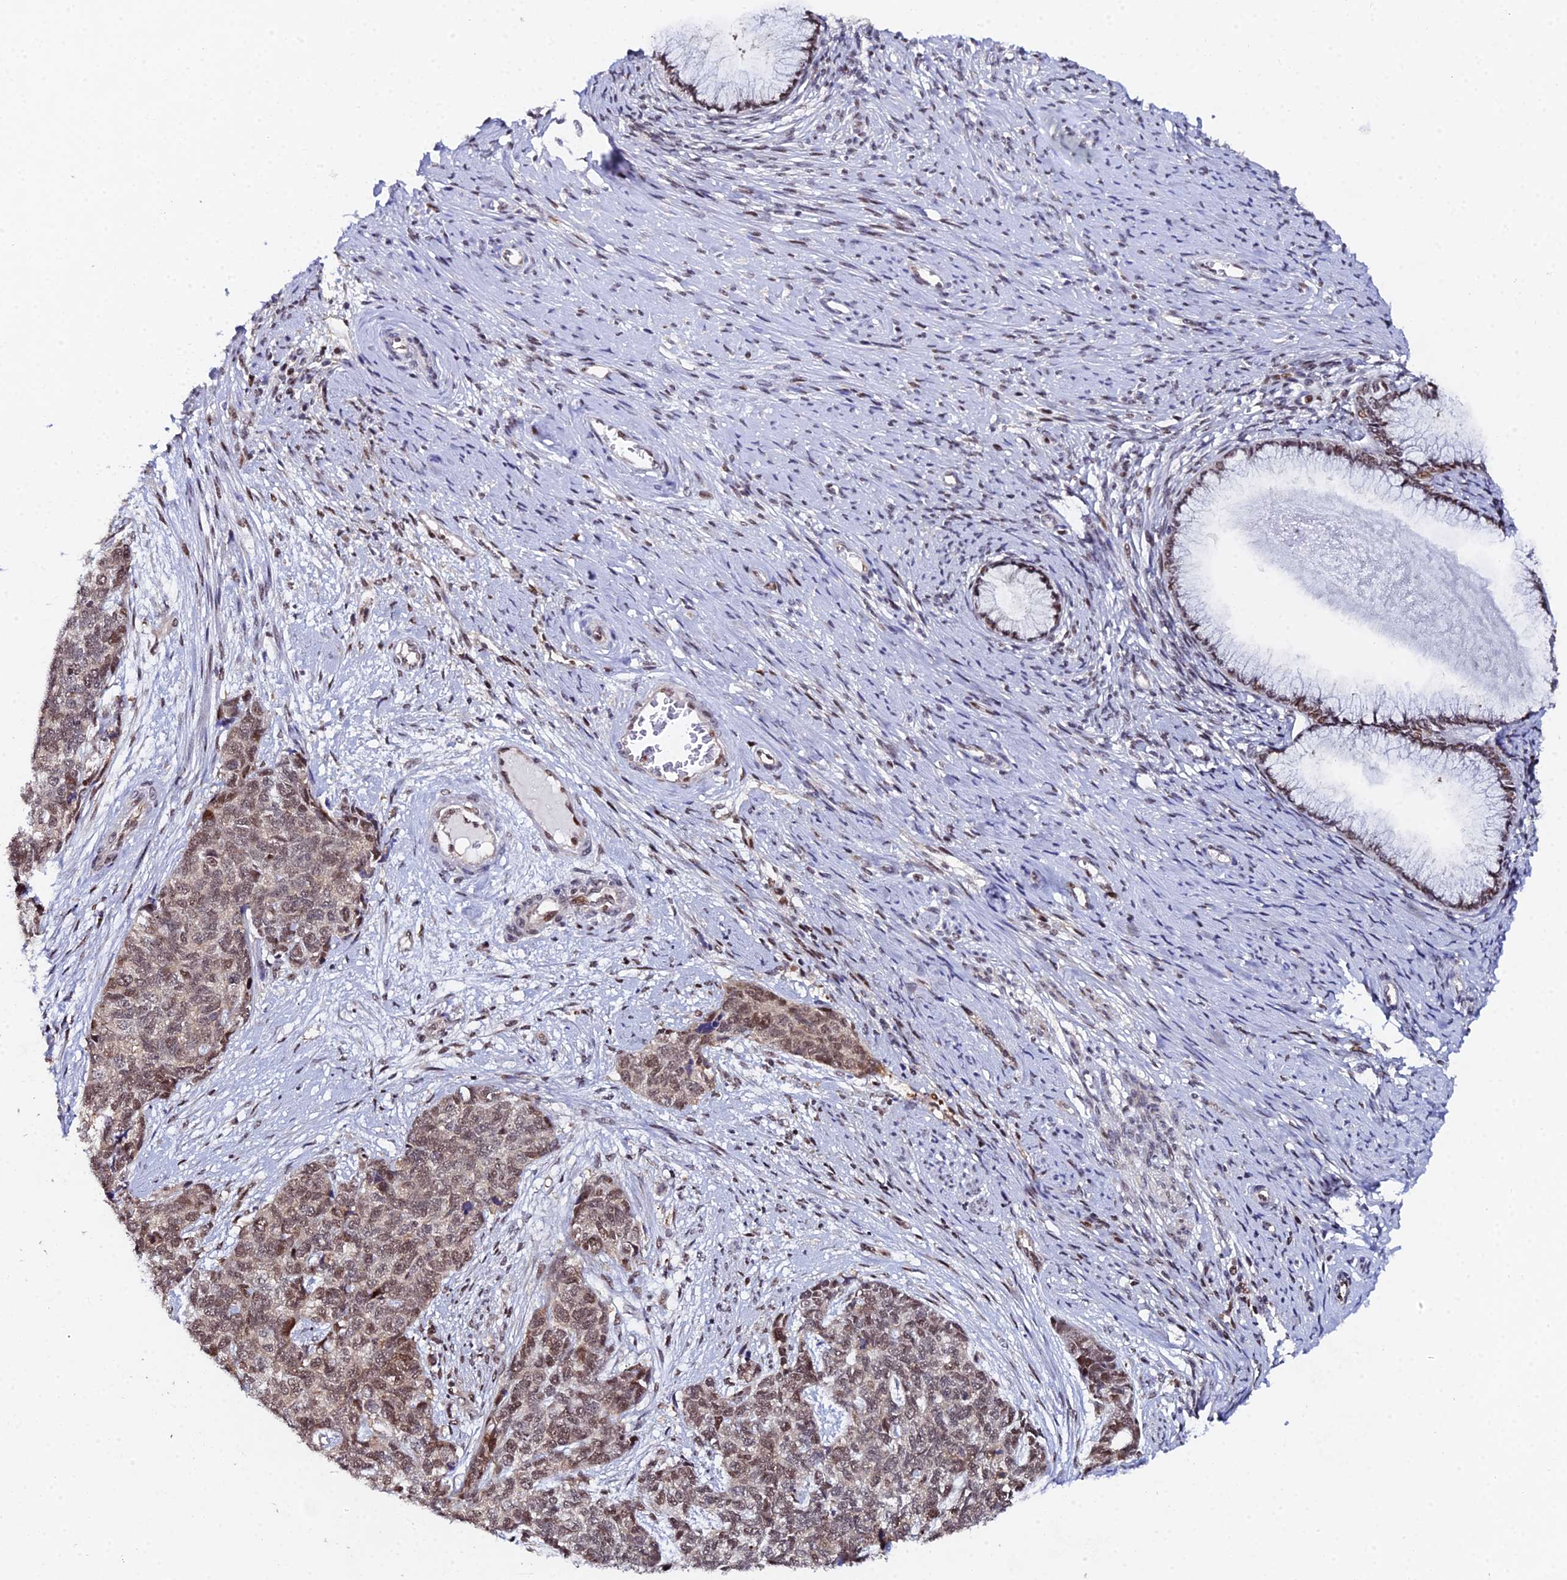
{"staining": {"intensity": "moderate", "quantity": ">75%", "location": "nuclear"}, "tissue": "cervical cancer", "cell_type": "Tumor cells", "image_type": "cancer", "snomed": [{"axis": "morphology", "description": "Squamous cell carcinoma, NOS"}, {"axis": "topography", "description": "Cervix"}], "caption": "Immunohistochemical staining of cervical squamous cell carcinoma exhibits medium levels of moderate nuclear staining in approximately >75% of tumor cells.", "gene": "TIFA", "patient": {"sex": "female", "age": 63}}